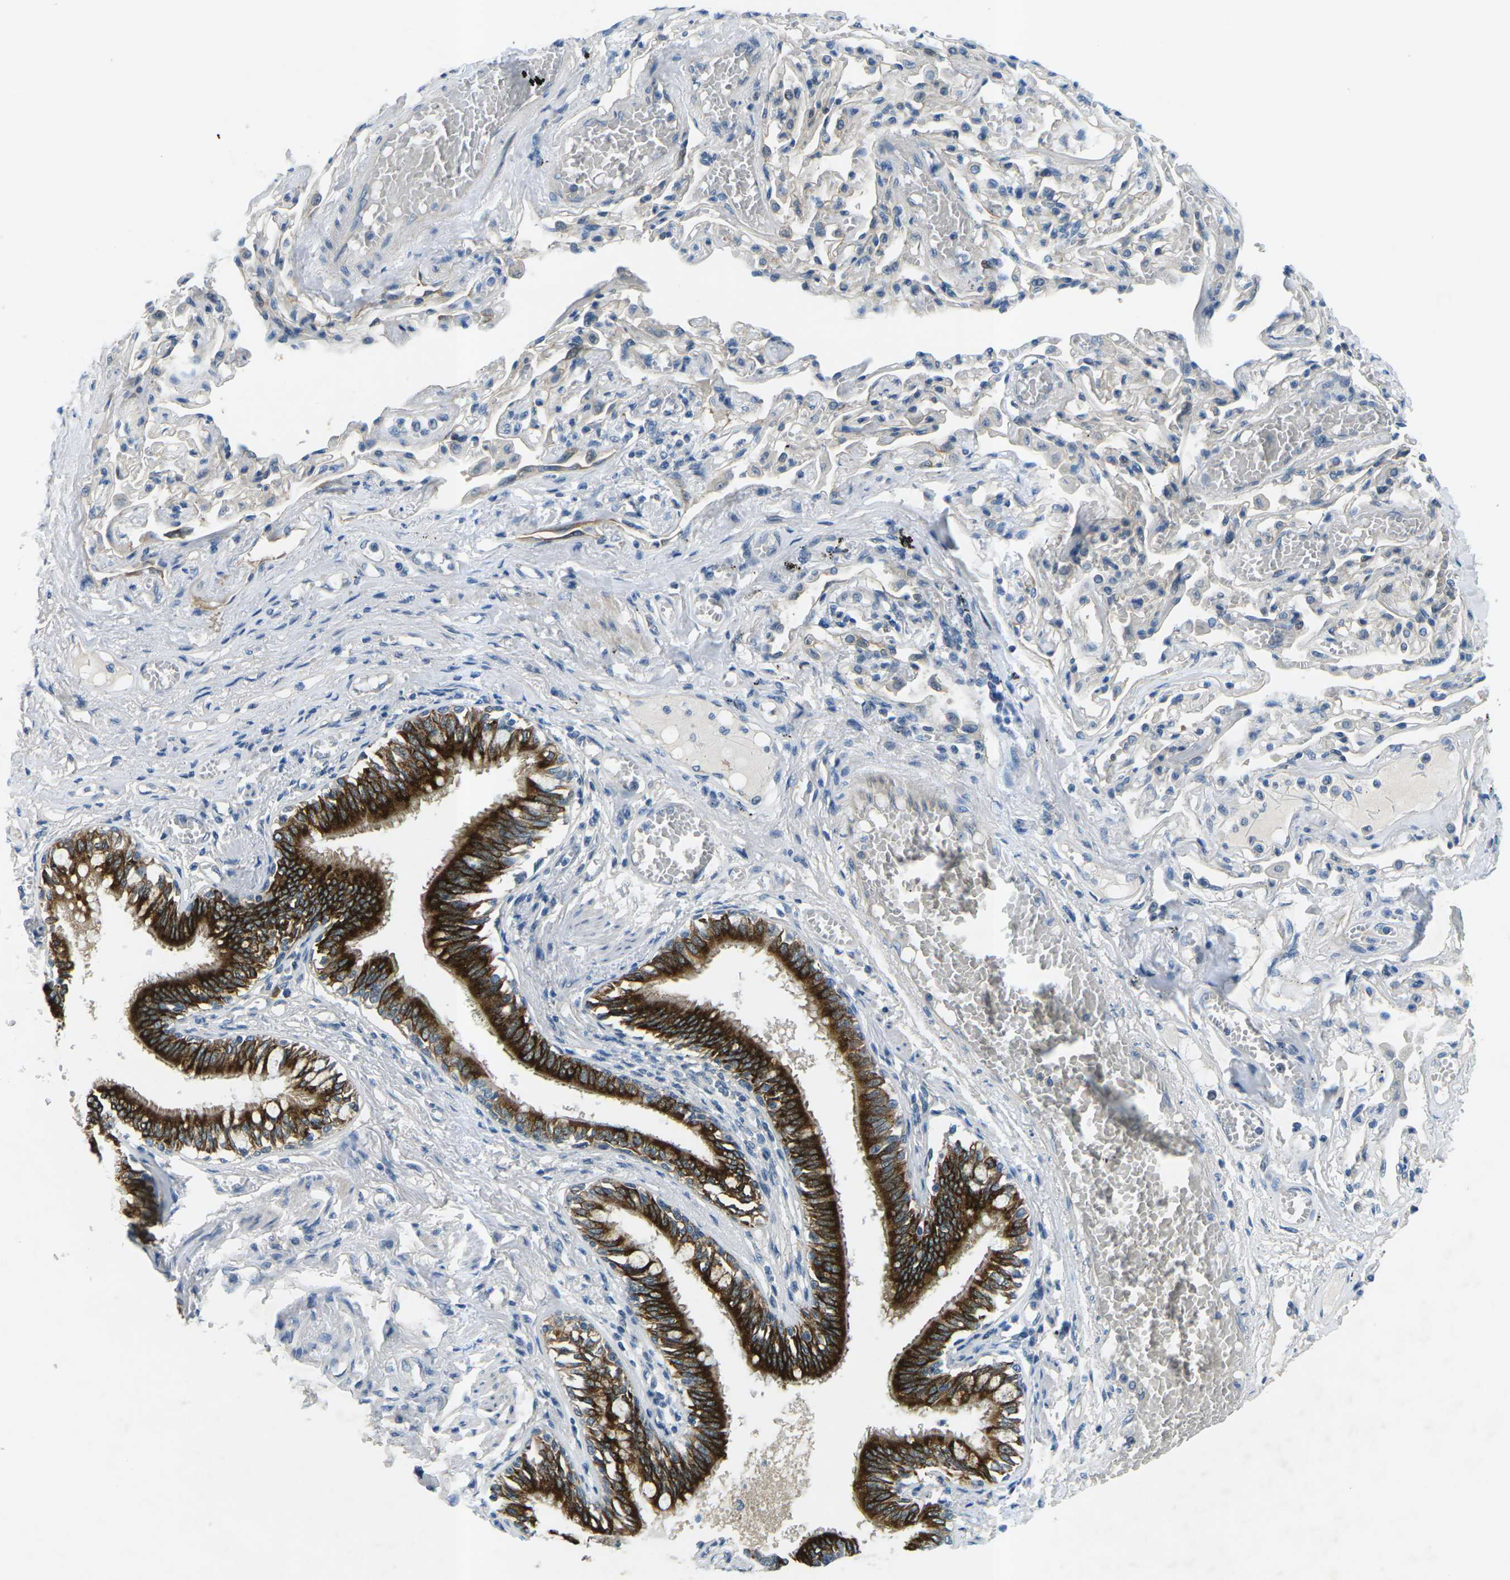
{"staining": {"intensity": "strong", "quantity": ">75%", "location": "cytoplasmic/membranous"}, "tissue": "bronchus", "cell_type": "Respiratory epithelial cells", "image_type": "normal", "snomed": [{"axis": "morphology", "description": "Normal tissue, NOS"}, {"axis": "morphology", "description": "Inflammation, NOS"}, {"axis": "topography", "description": "Cartilage tissue"}, {"axis": "topography", "description": "Lung"}], "caption": "Immunohistochemistry image of unremarkable bronchus stained for a protein (brown), which shows high levels of strong cytoplasmic/membranous positivity in about >75% of respiratory epithelial cells.", "gene": "CTNND1", "patient": {"sex": "male", "age": 71}}